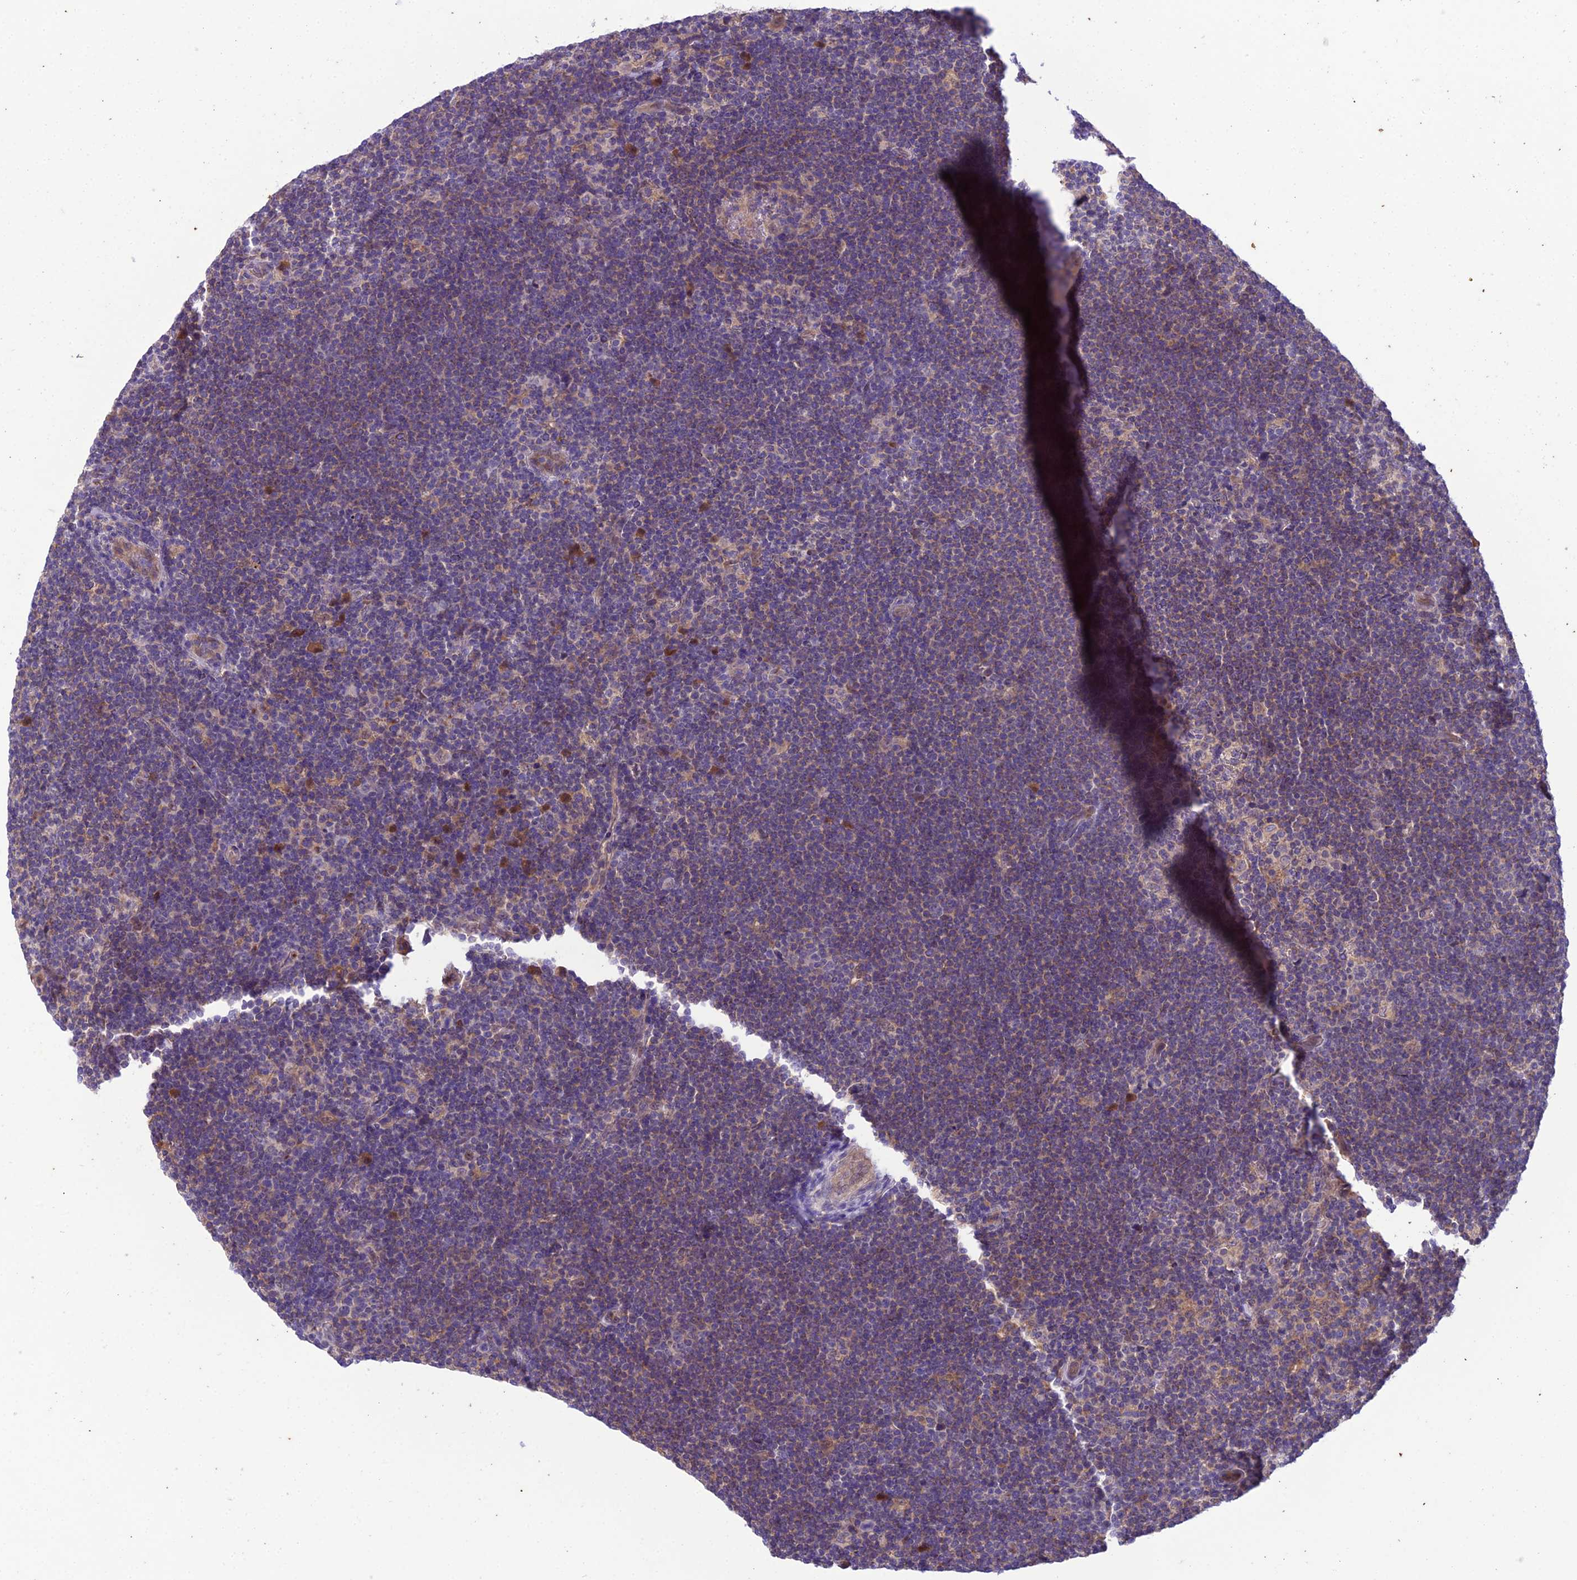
{"staining": {"intensity": "negative", "quantity": "none", "location": "none"}, "tissue": "lymphoma", "cell_type": "Tumor cells", "image_type": "cancer", "snomed": [{"axis": "morphology", "description": "Hodgkin's disease, NOS"}, {"axis": "topography", "description": "Lymph node"}], "caption": "The photomicrograph shows no significant positivity in tumor cells of lymphoma.", "gene": "BORCS6", "patient": {"sex": "female", "age": 57}}